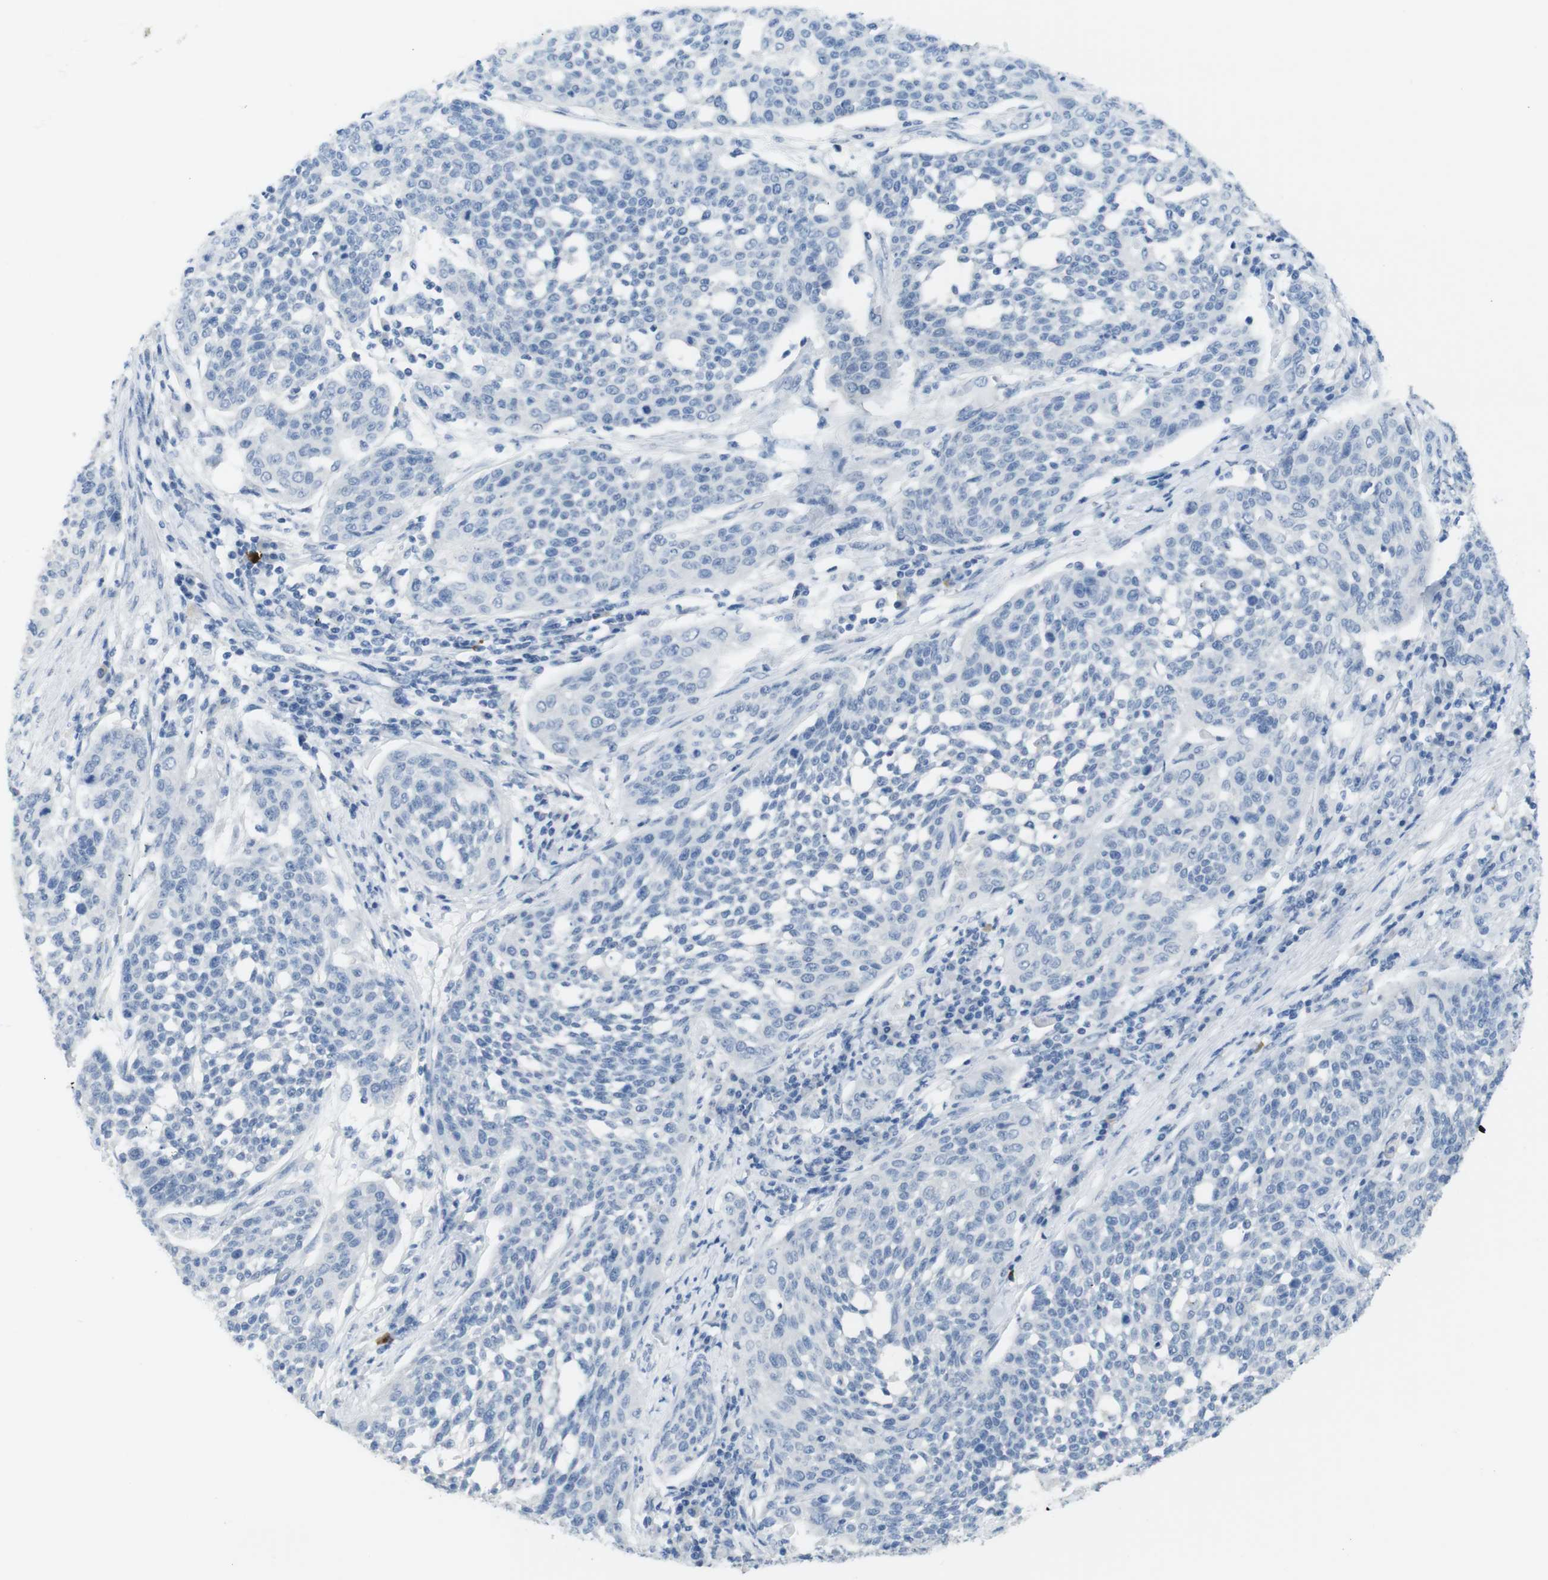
{"staining": {"intensity": "negative", "quantity": "none", "location": "none"}, "tissue": "cervical cancer", "cell_type": "Tumor cells", "image_type": "cancer", "snomed": [{"axis": "morphology", "description": "Squamous cell carcinoma, NOS"}, {"axis": "topography", "description": "Cervix"}], "caption": "Immunohistochemical staining of human squamous cell carcinoma (cervical) reveals no significant staining in tumor cells. (Stains: DAB (3,3'-diaminobenzidine) IHC with hematoxylin counter stain, Microscopy: brightfield microscopy at high magnification).", "gene": "OPN1SW", "patient": {"sex": "female", "age": 34}}